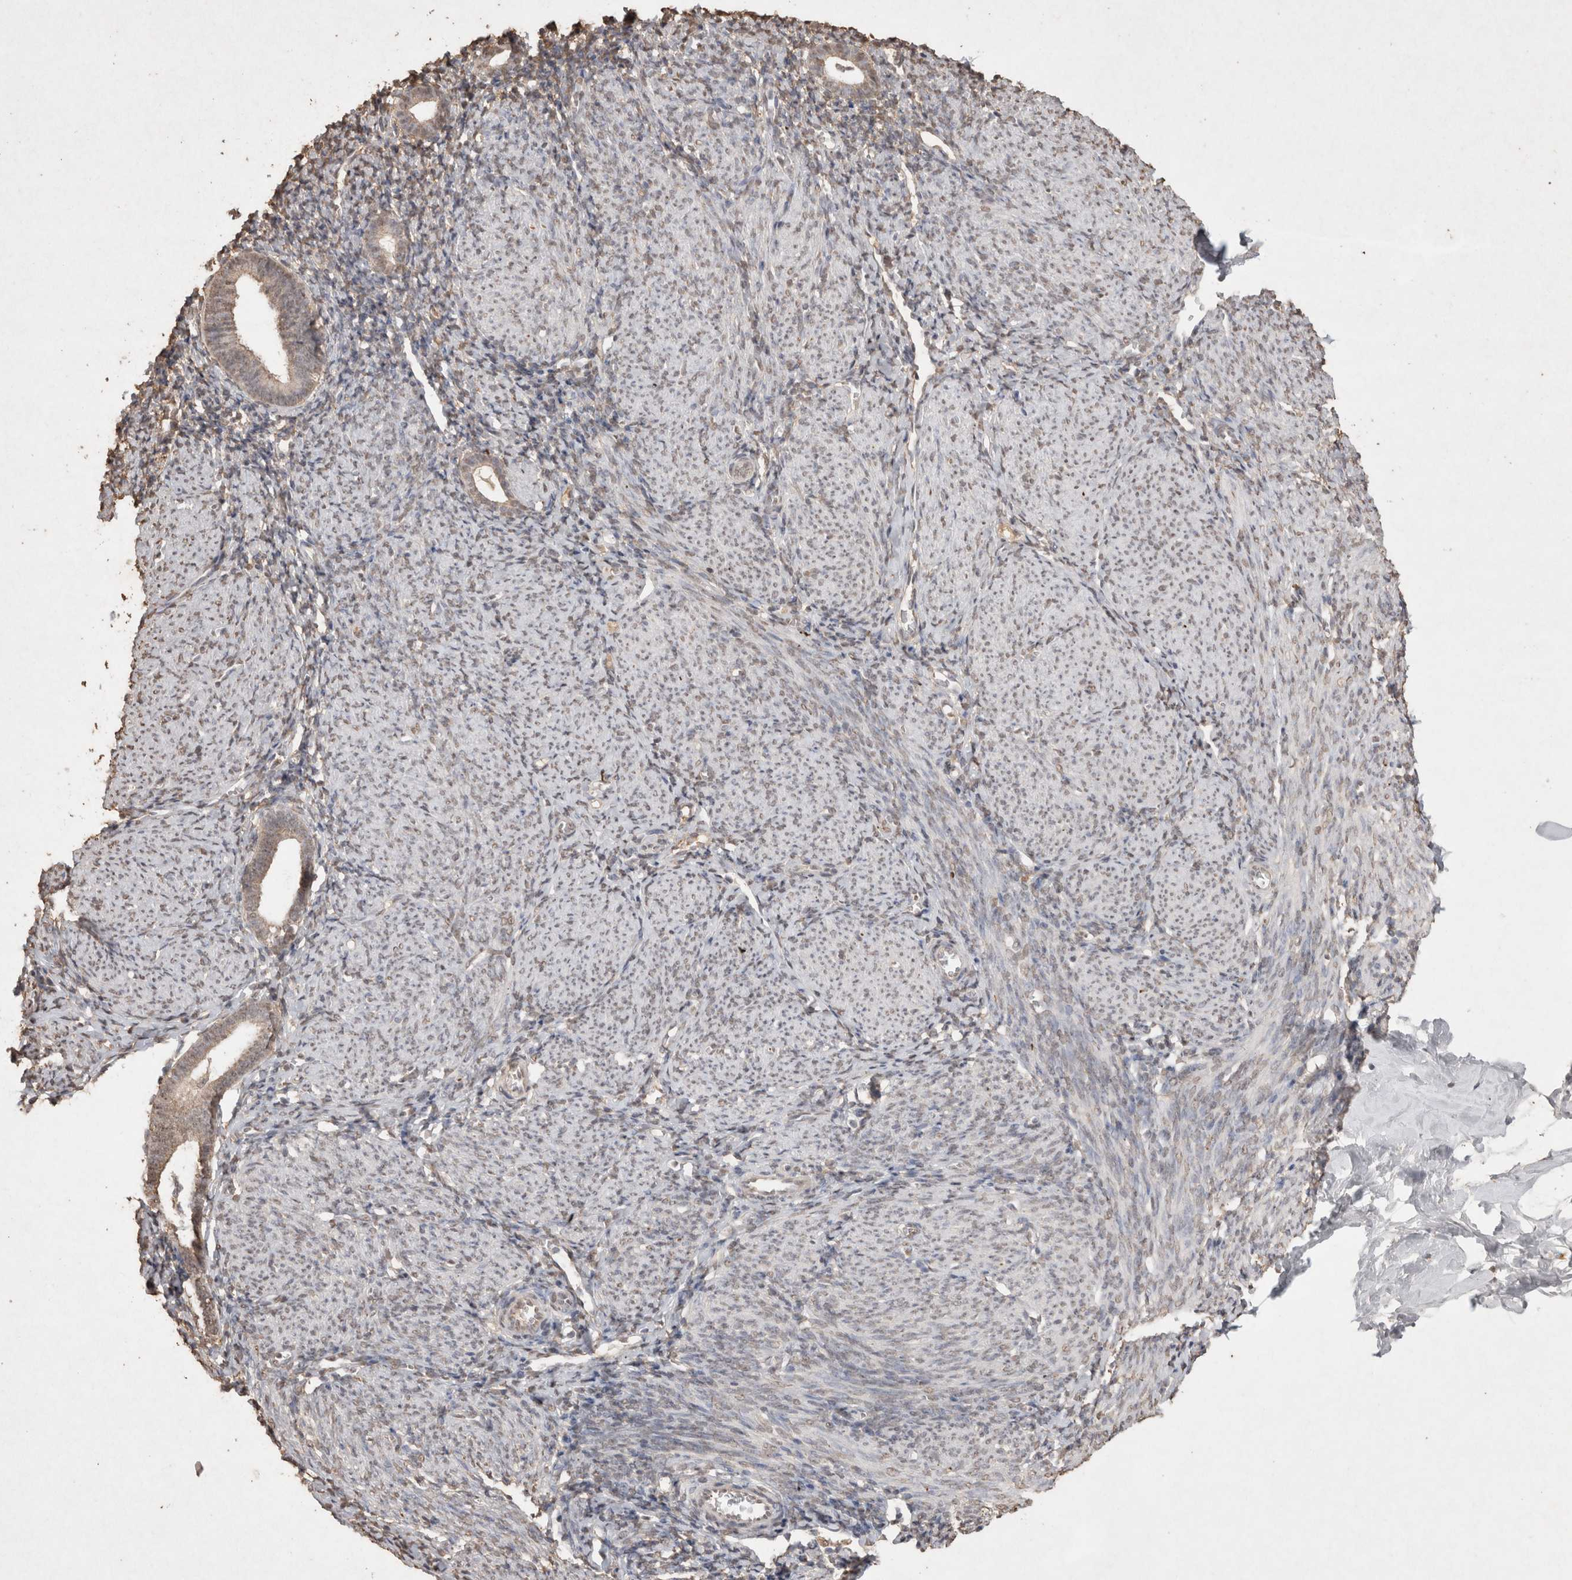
{"staining": {"intensity": "weak", "quantity": "25%-75%", "location": "nuclear"}, "tissue": "endometrium", "cell_type": "Cells in endometrial stroma", "image_type": "normal", "snomed": [{"axis": "morphology", "description": "Normal tissue, NOS"}, {"axis": "morphology", "description": "Adenocarcinoma, NOS"}, {"axis": "topography", "description": "Endometrium"}], "caption": "This photomicrograph displays immunohistochemistry staining of unremarkable human endometrium, with low weak nuclear positivity in about 25%-75% of cells in endometrial stroma.", "gene": "MLX", "patient": {"sex": "female", "age": 57}}